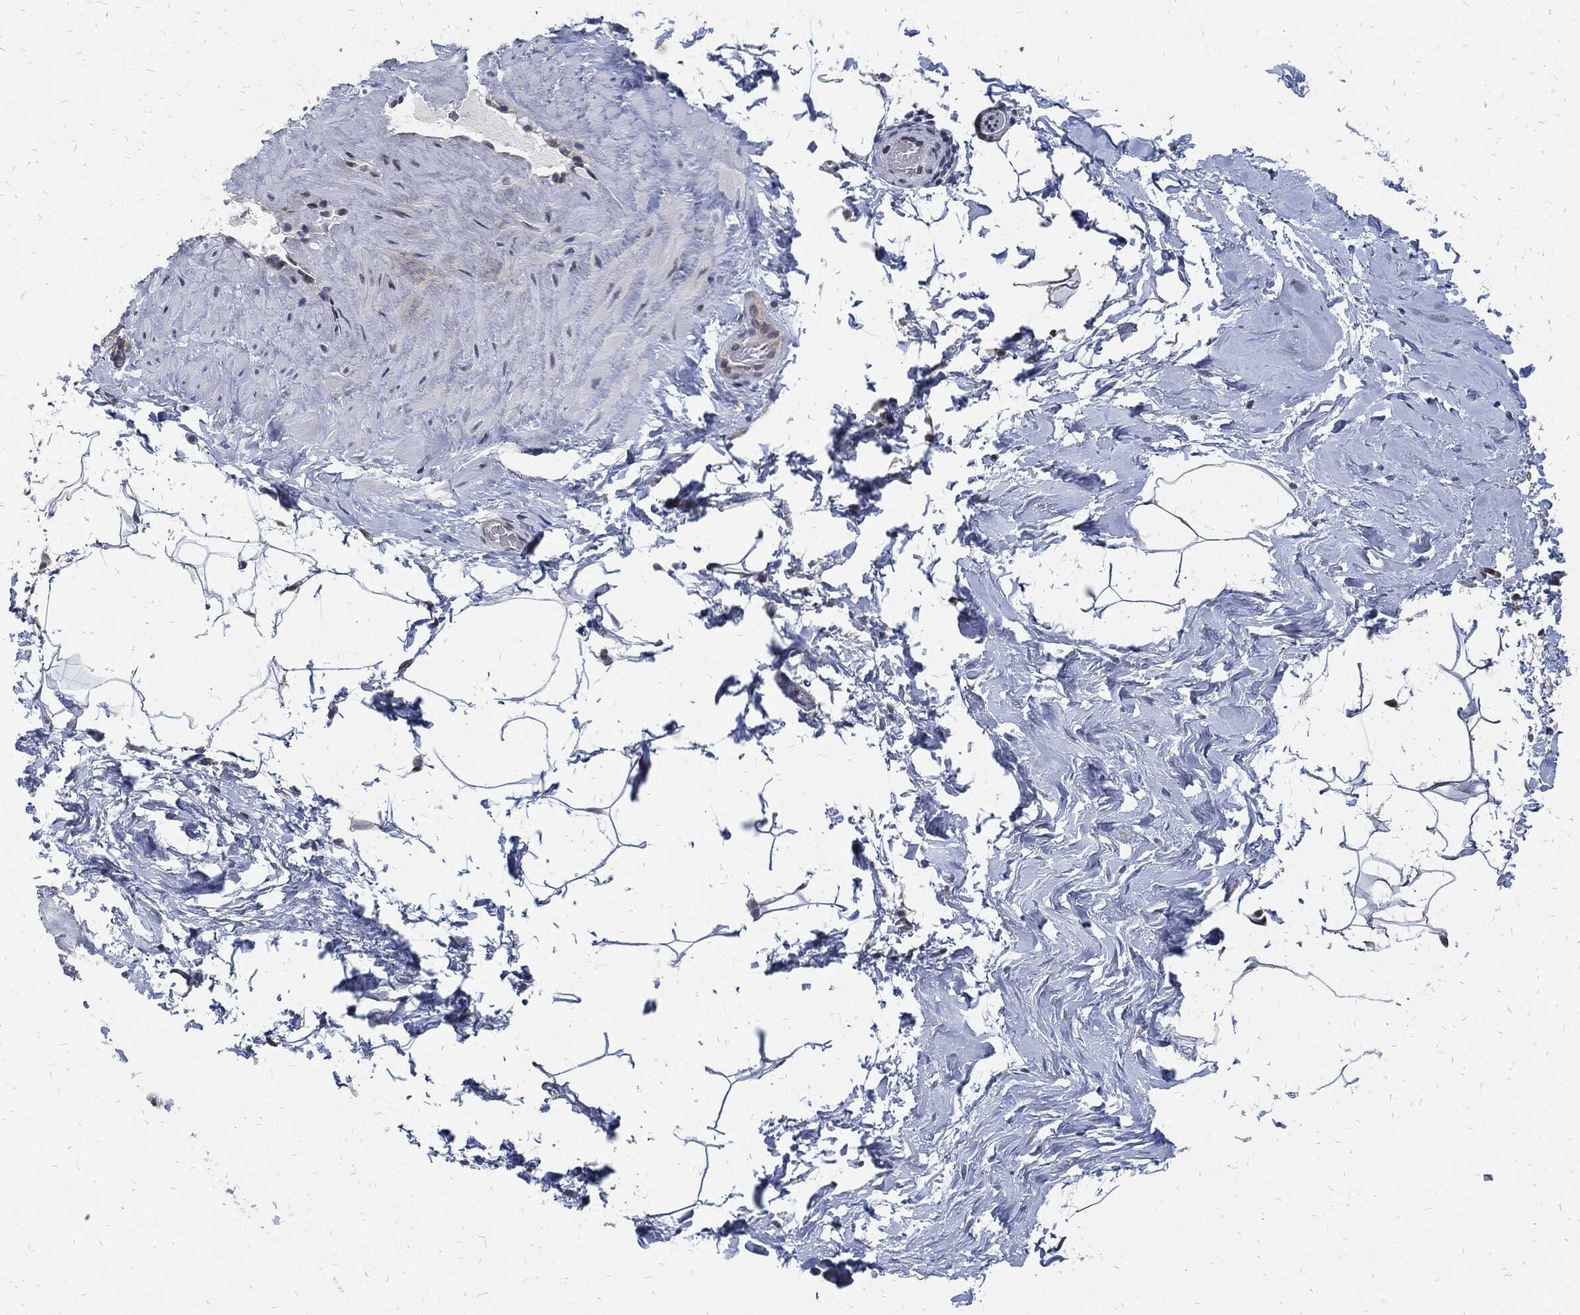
{"staining": {"intensity": "negative", "quantity": "none", "location": "none"}, "tissue": "adipose tissue", "cell_type": "Adipocytes", "image_type": "normal", "snomed": [{"axis": "morphology", "description": "Normal tissue, NOS"}, {"axis": "topography", "description": "Soft tissue"}, {"axis": "topography", "description": "Vascular tissue"}], "caption": "This is a micrograph of immunohistochemistry staining of unremarkable adipose tissue, which shows no expression in adipocytes. Brightfield microscopy of immunohistochemistry stained with DAB (3,3'-diaminobenzidine) (brown) and hematoxylin (blue), captured at high magnification.", "gene": "MKI67", "patient": {"sex": "male", "age": 41}}